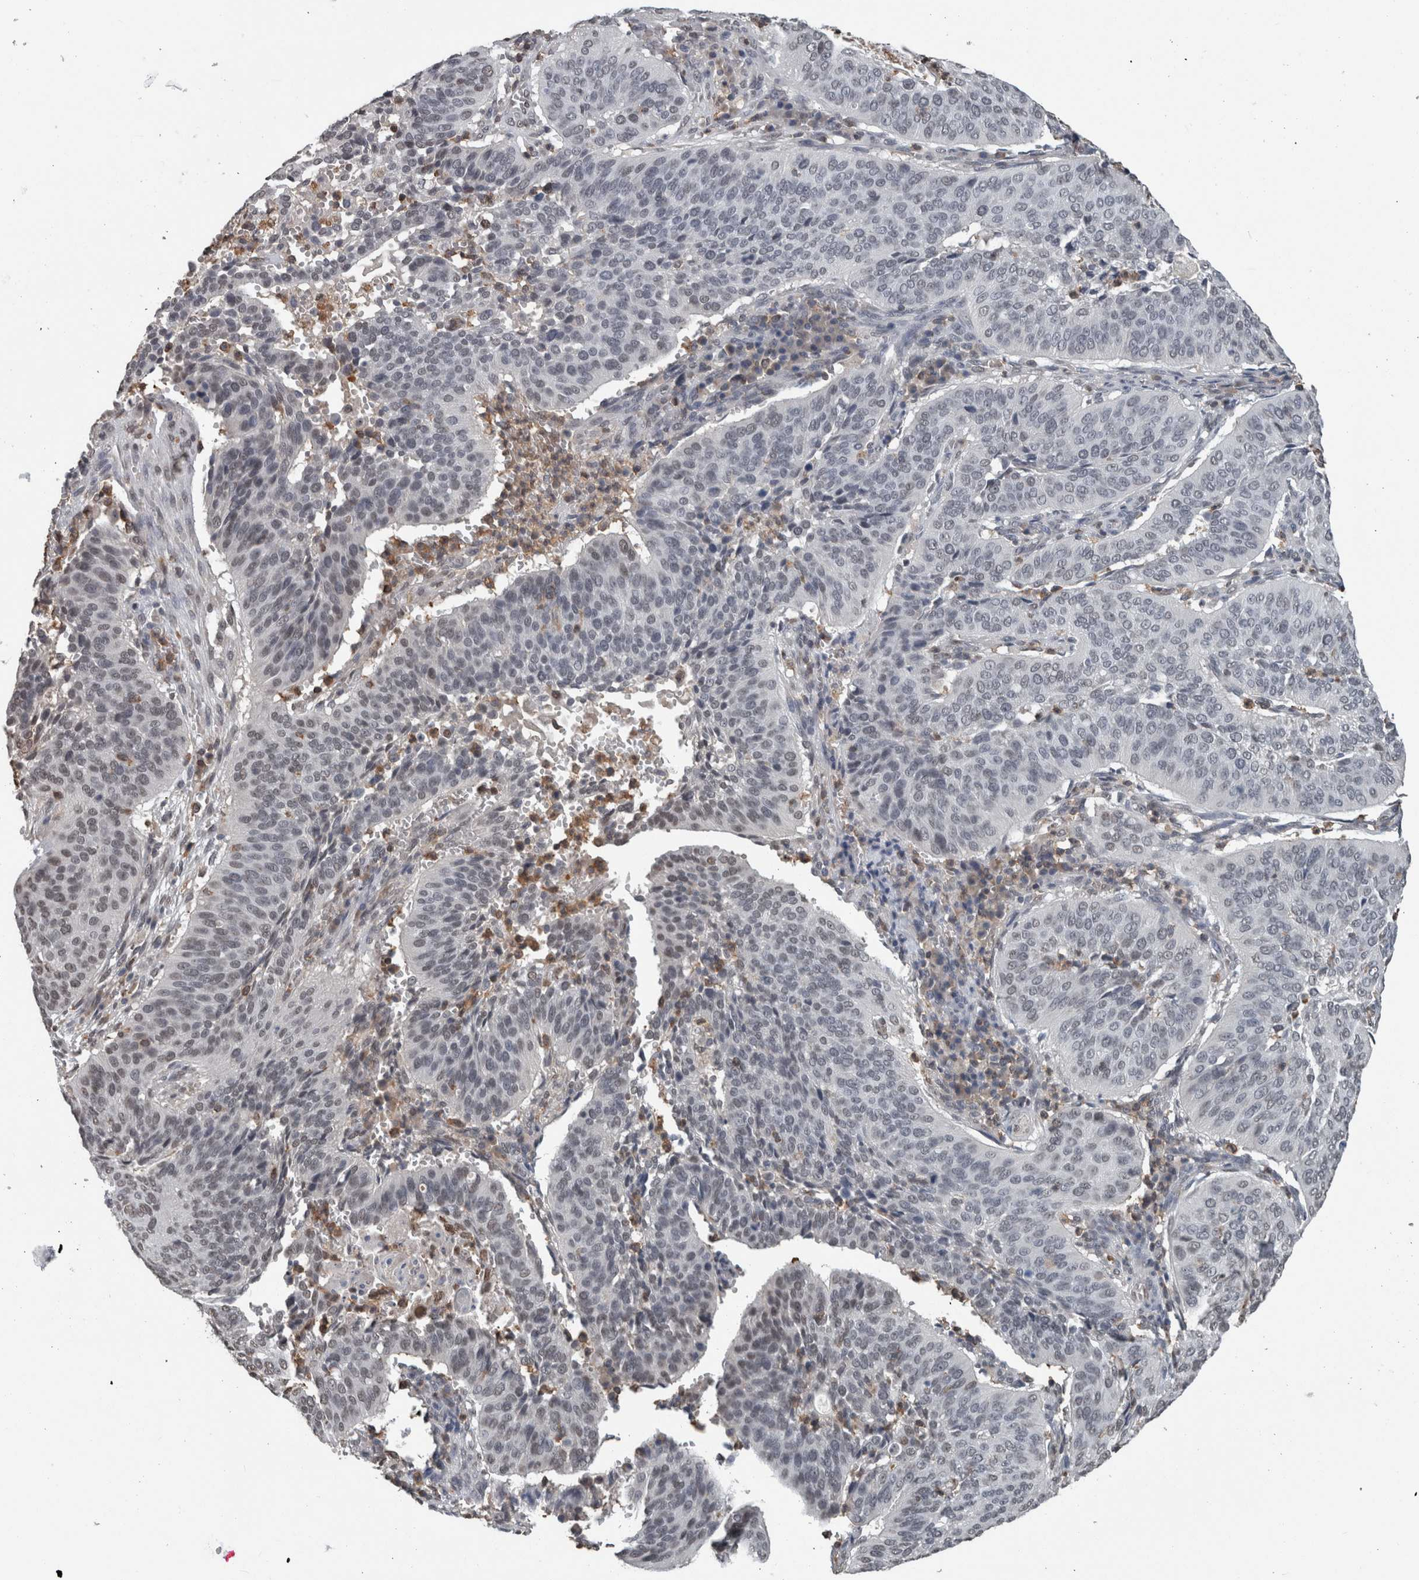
{"staining": {"intensity": "negative", "quantity": "none", "location": "none"}, "tissue": "cervical cancer", "cell_type": "Tumor cells", "image_type": "cancer", "snomed": [{"axis": "morphology", "description": "Normal tissue, NOS"}, {"axis": "morphology", "description": "Squamous cell carcinoma, NOS"}, {"axis": "topography", "description": "Cervix"}], "caption": "Tumor cells are negative for brown protein staining in cervical cancer.", "gene": "MAFF", "patient": {"sex": "female", "age": 39}}